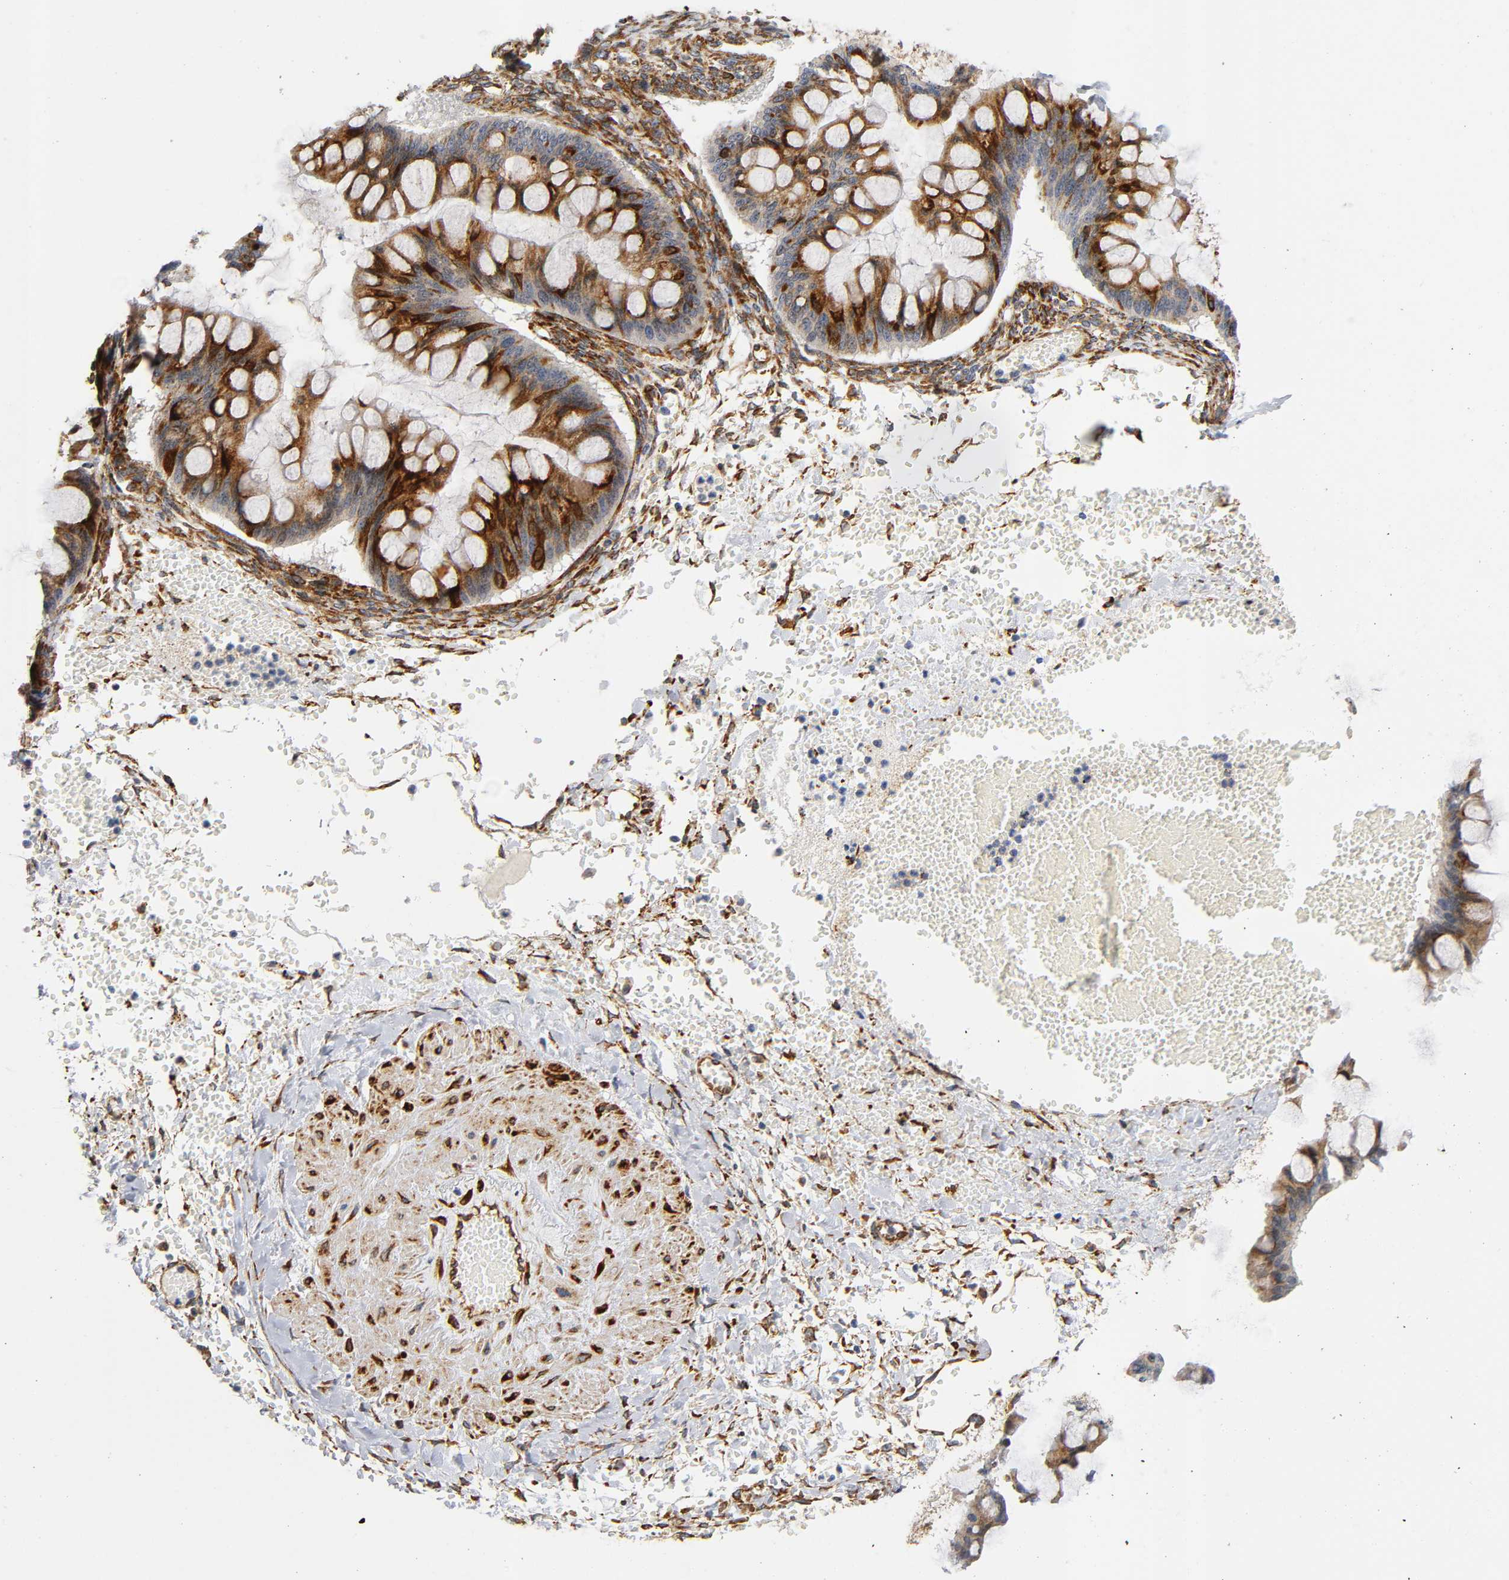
{"staining": {"intensity": "strong", "quantity": ">75%", "location": "cytoplasmic/membranous"}, "tissue": "ovarian cancer", "cell_type": "Tumor cells", "image_type": "cancer", "snomed": [{"axis": "morphology", "description": "Cystadenocarcinoma, mucinous, NOS"}, {"axis": "topography", "description": "Ovary"}], "caption": "Immunohistochemistry of human ovarian cancer shows high levels of strong cytoplasmic/membranous positivity in approximately >75% of tumor cells.", "gene": "SOS2", "patient": {"sex": "female", "age": 73}}